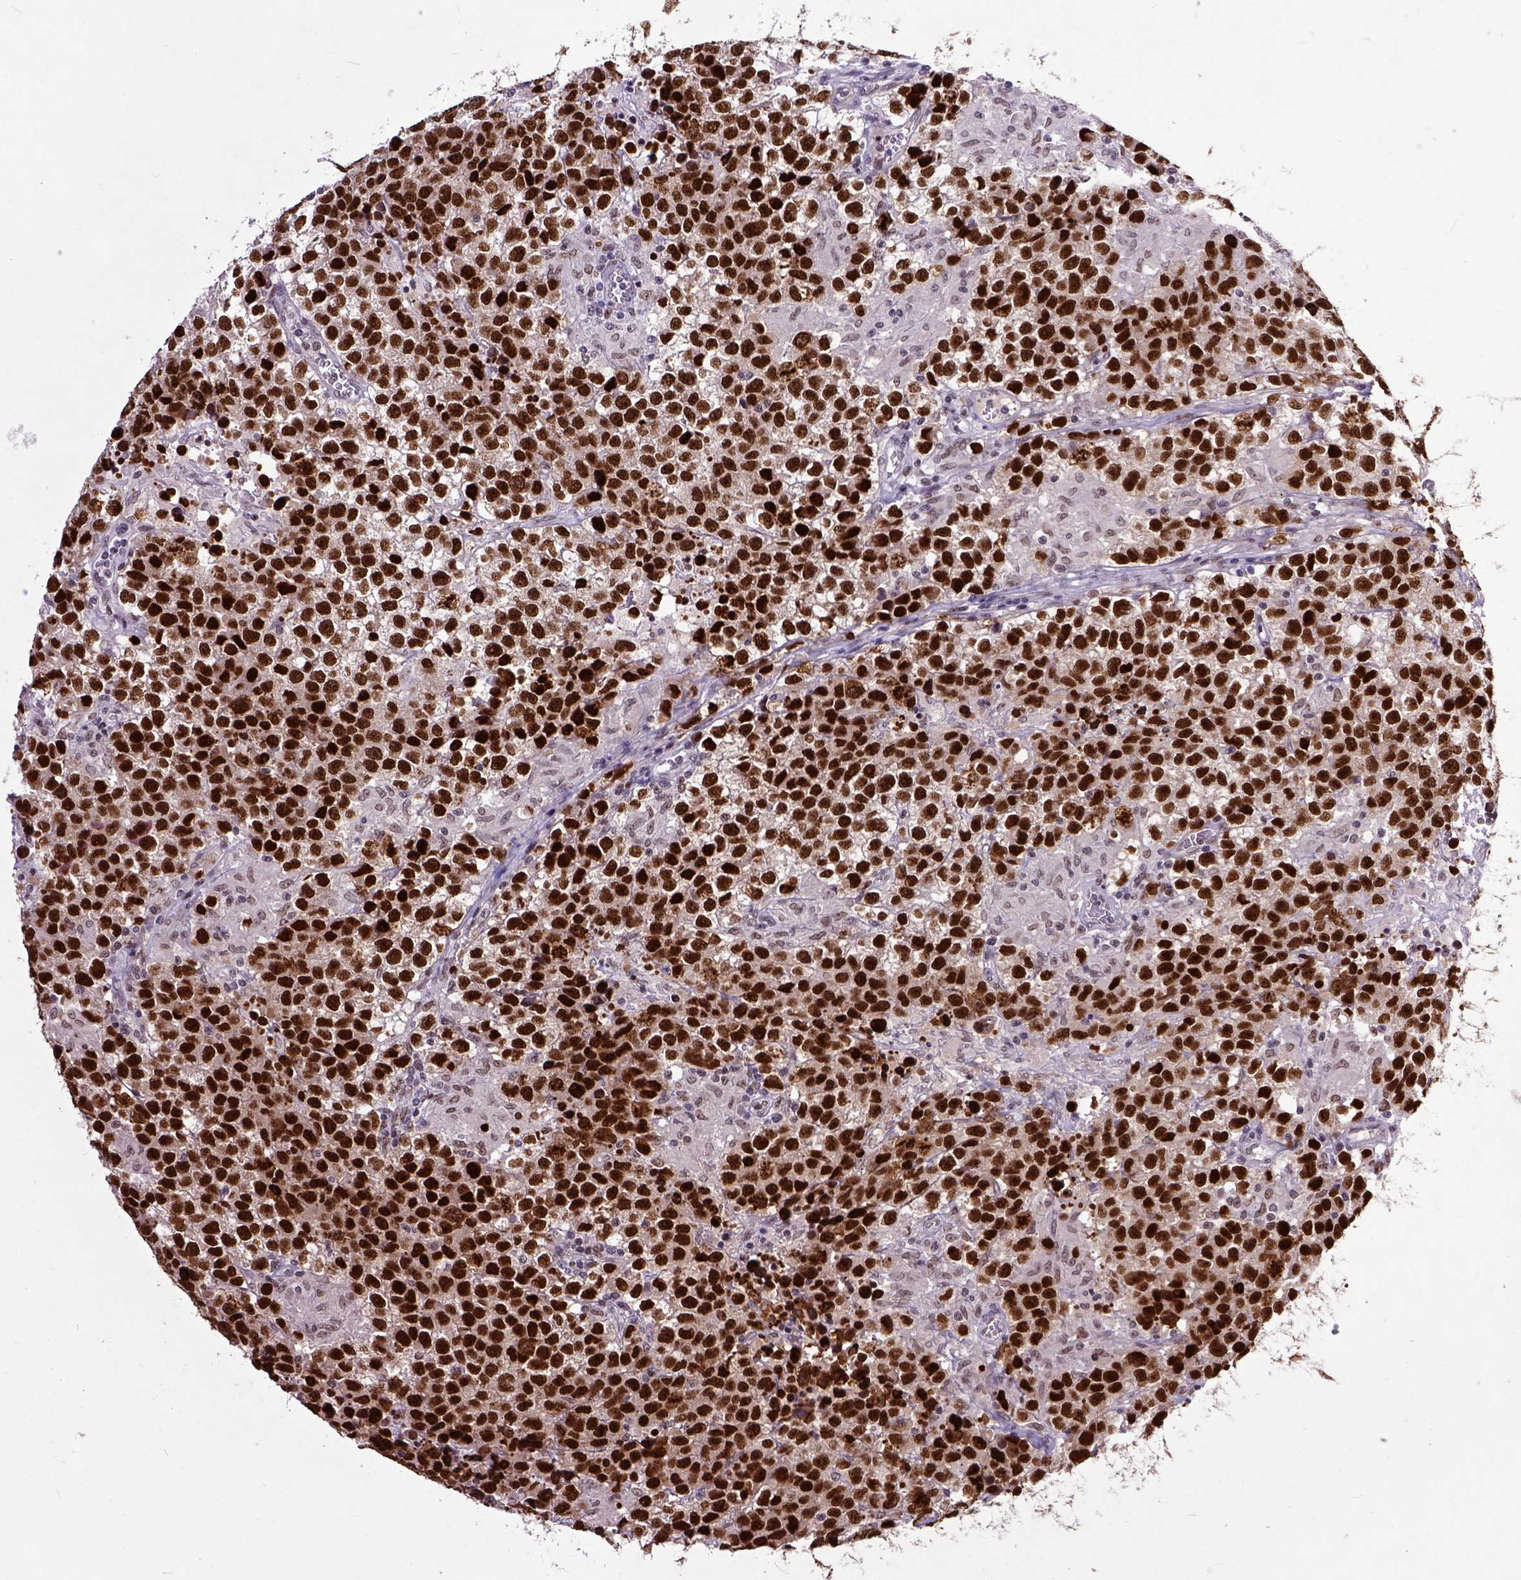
{"staining": {"intensity": "strong", "quantity": ">75%", "location": "nuclear"}, "tissue": "testis cancer", "cell_type": "Tumor cells", "image_type": "cancer", "snomed": [{"axis": "morphology", "description": "Seminoma, NOS"}, {"axis": "topography", "description": "Testis"}], "caption": "Brown immunohistochemical staining in testis seminoma shows strong nuclear positivity in about >75% of tumor cells. The protein of interest is shown in brown color, while the nuclei are stained blue.", "gene": "RCC2", "patient": {"sex": "male", "age": 43}}